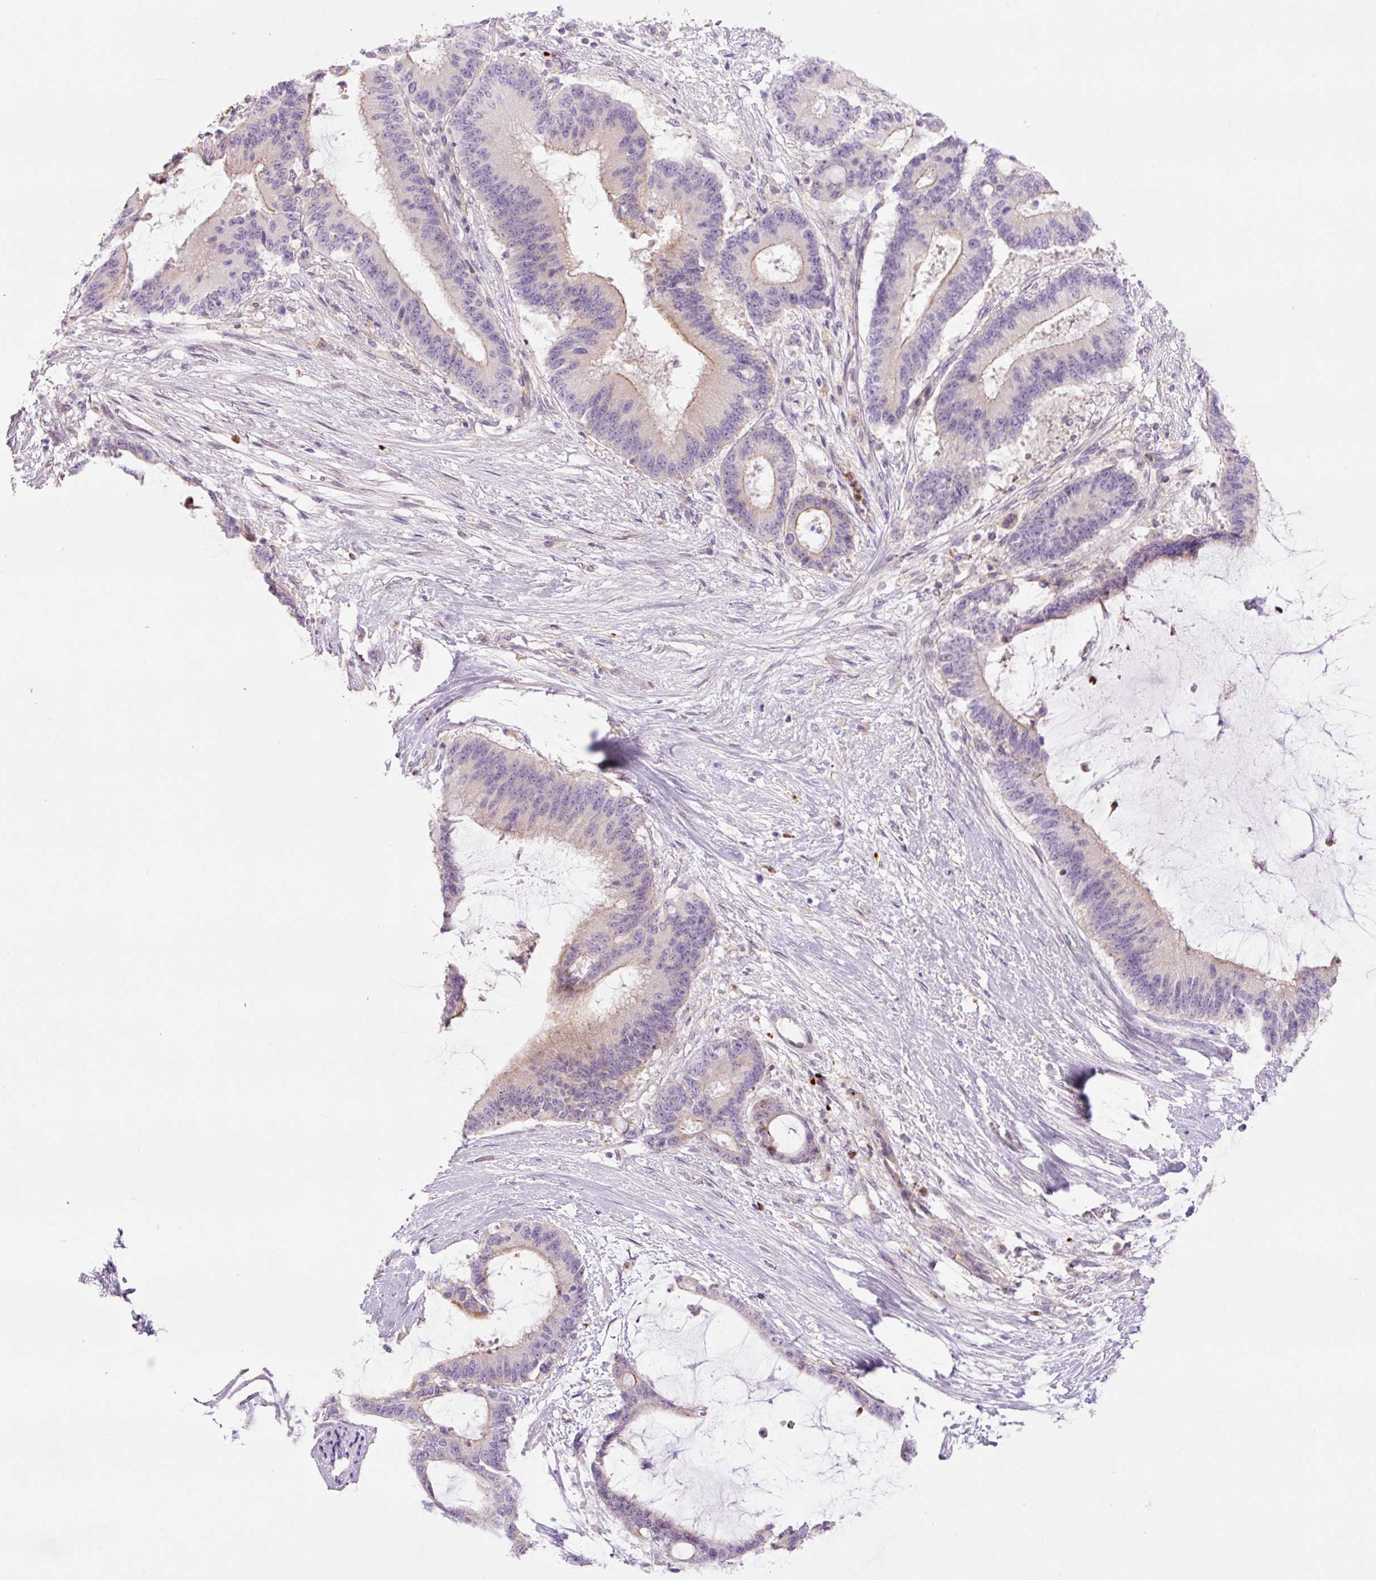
{"staining": {"intensity": "weak", "quantity": "<25%", "location": "cytoplasmic/membranous"}, "tissue": "liver cancer", "cell_type": "Tumor cells", "image_type": "cancer", "snomed": [{"axis": "morphology", "description": "Normal tissue, NOS"}, {"axis": "morphology", "description": "Cholangiocarcinoma"}, {"axis": "topography", "description": "Liver"}, {"axis": "topography", "description": "Peripheral nerve tissue"}], "caption": "High magnification brightfield microscopy of liver cancer (cholangiocarcinoma) stained with DAB (3,3'-diaminobenzidine) (brown) and counterstained with hematoxylin (blue): tumor cells show no significant positivity.", "gene": "SH2D6", "patient": {"sex": "female", "age": 73}}